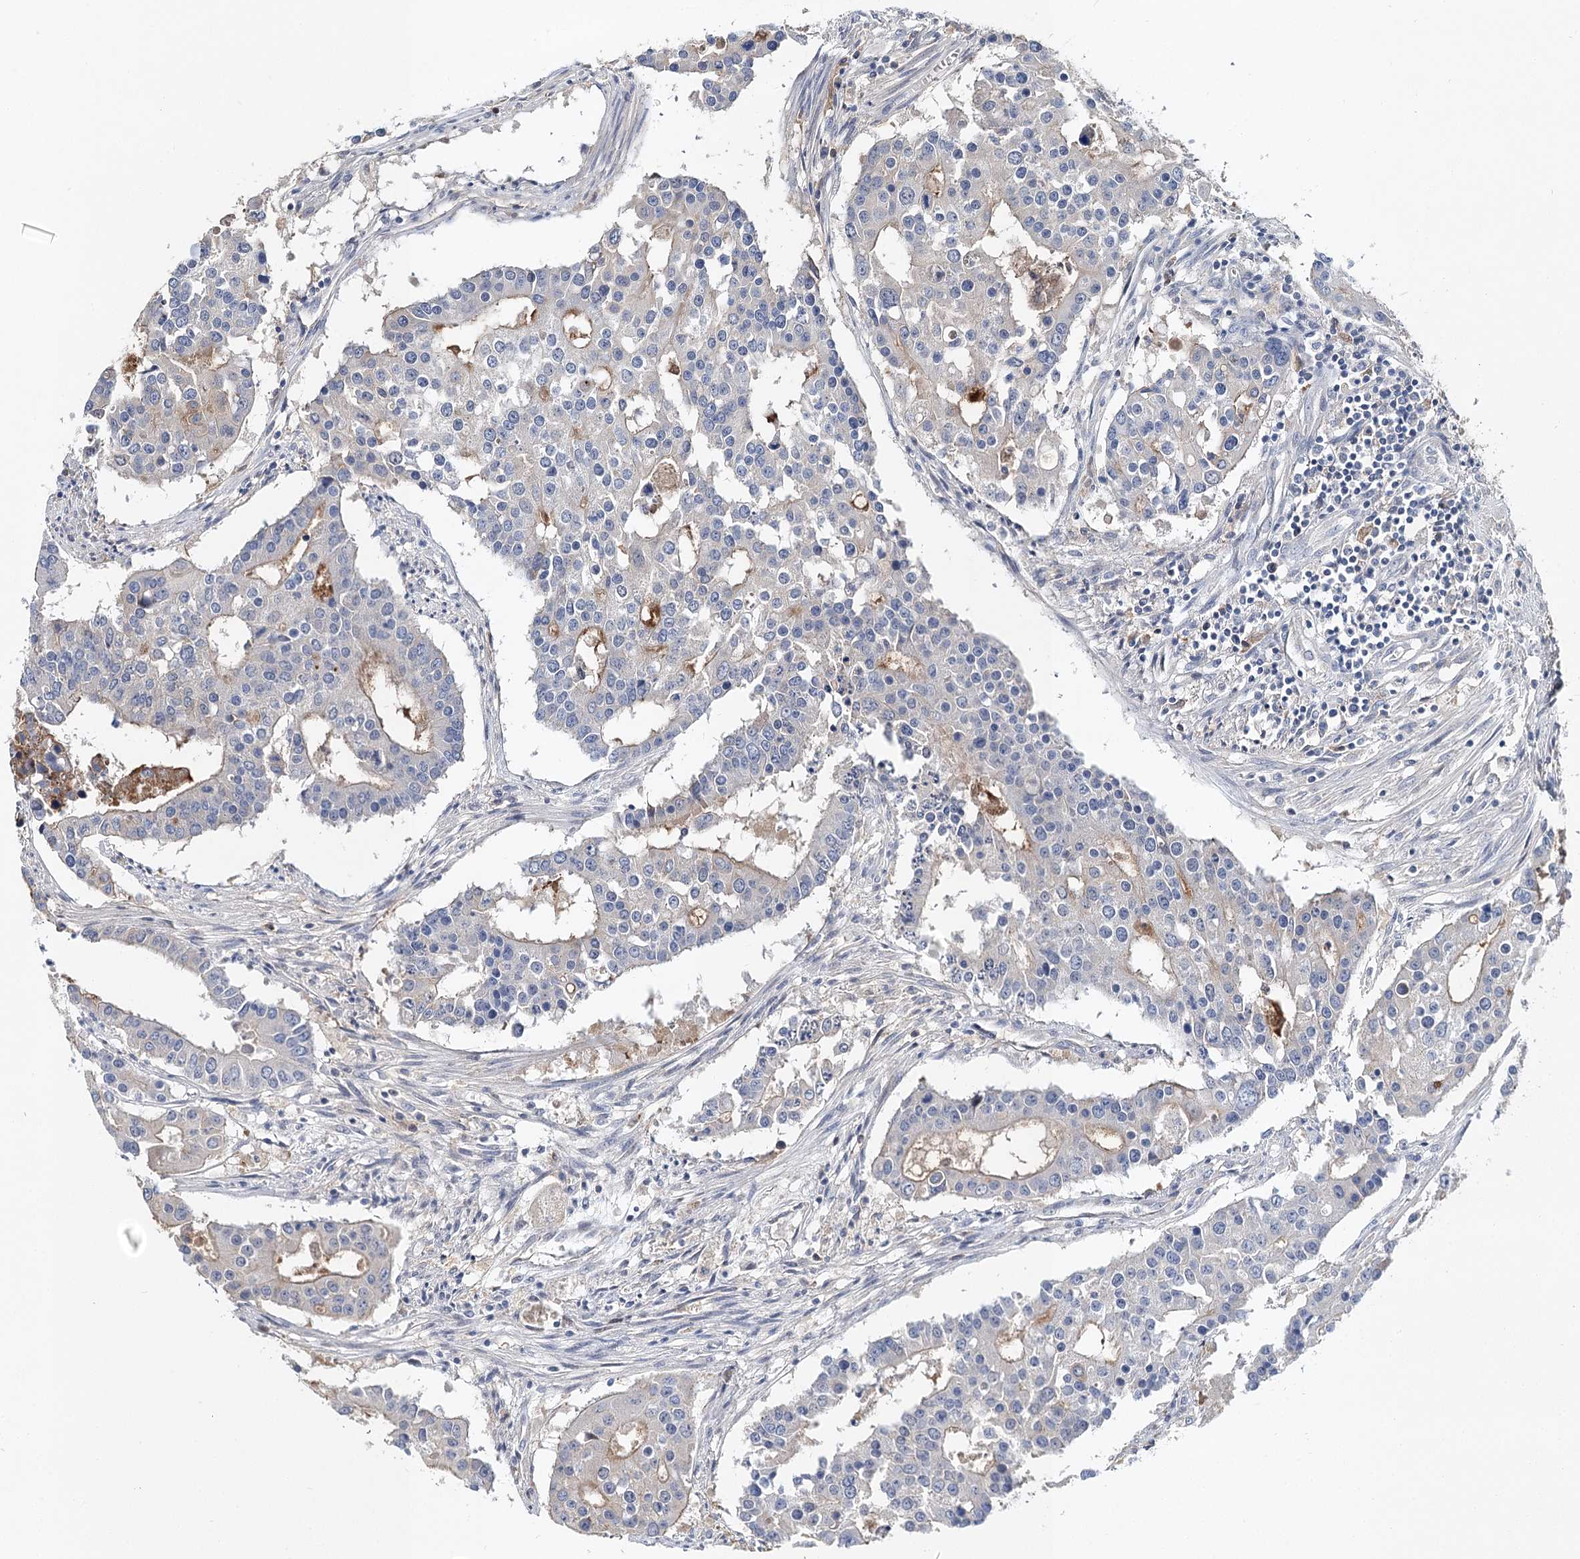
{"staining": {"intensity": "negative", "quantity": "none", "location": "none"}, "tissue": "colorectal cancer", "cell_type": "Tumor cells", "image_type": "cancer", "snomed": [{"axis": "morphology", "description": "Adenocarcinoma, NOS"}, {"axis": "topography", "description": "Colon"}], "caption": "High magnification brightfield microscopy of colorectal cancer (adenocarcinoma) stained with DAB (brown) and counterstained with hematoxylin (blue): tumor cells show no significant positivity. The staining was performed using DAB (3,3'-diaminobenzidine) to visualize the protein expression in brown, while the nuclei were stained in blue with hematoxylin (Magnification: 20x).", "gene": "UGP2", "patient": {"sex": "male", "age": 77}}